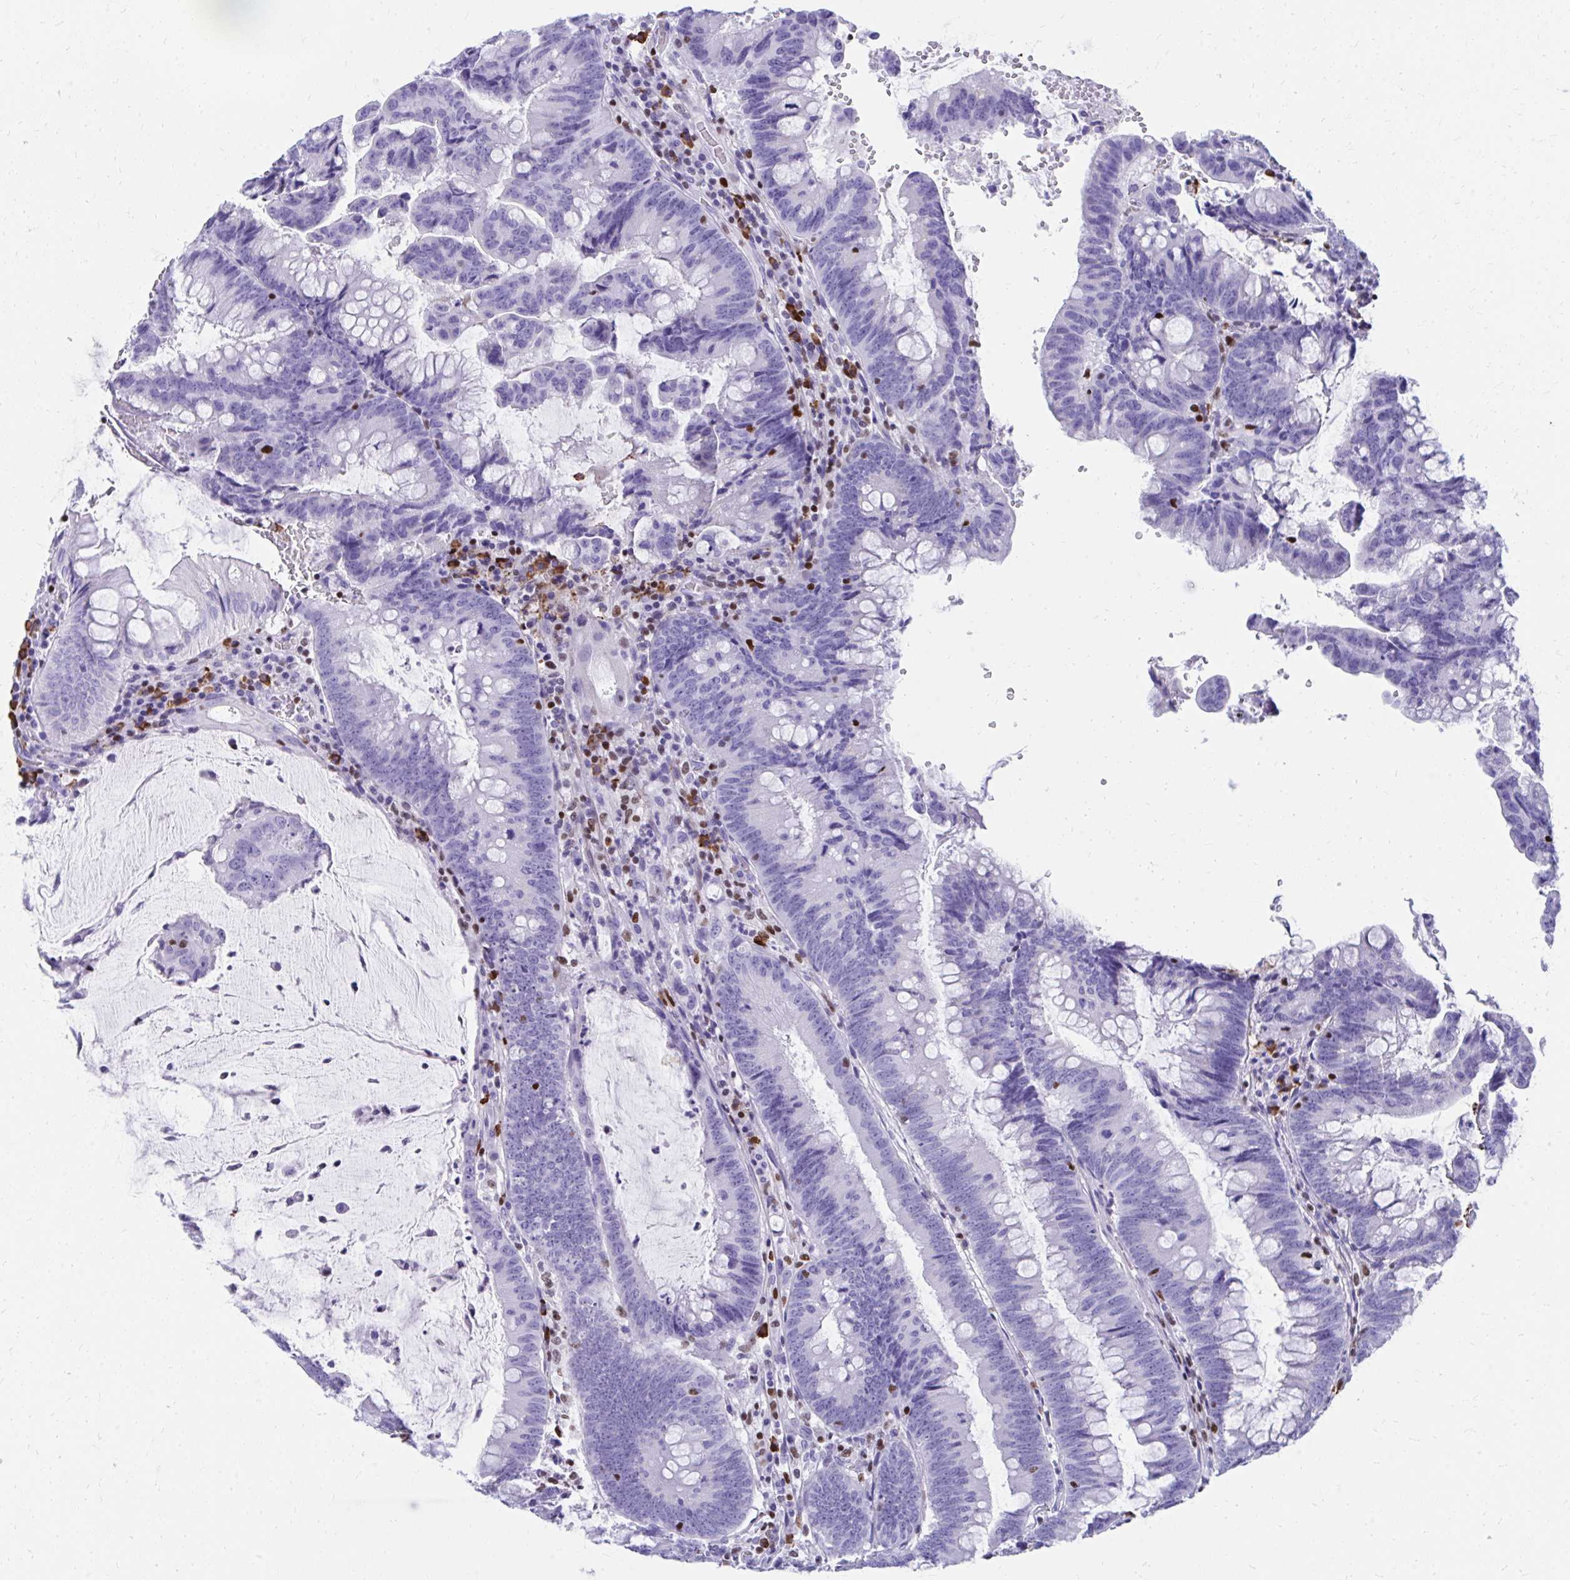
{"staining": {"intensity": "negative", "quantity": "none", "location": "none"}, "tissue": "colorectal cancer", "cell_type": "Tumor cells", "image_type": "cancer", "snomed": [{"axis": "morphology", "description": "Adenocarcinoma, NOS"}, {"axis": "topography", "description": "Colon"}], "caption": "An IHC micrograph of colorectal cancer is shown. There is no staining in tumor cells of colorectal cancer.", "gene": "RUNX3", "patient": {"sex": "male", "age": 62}}